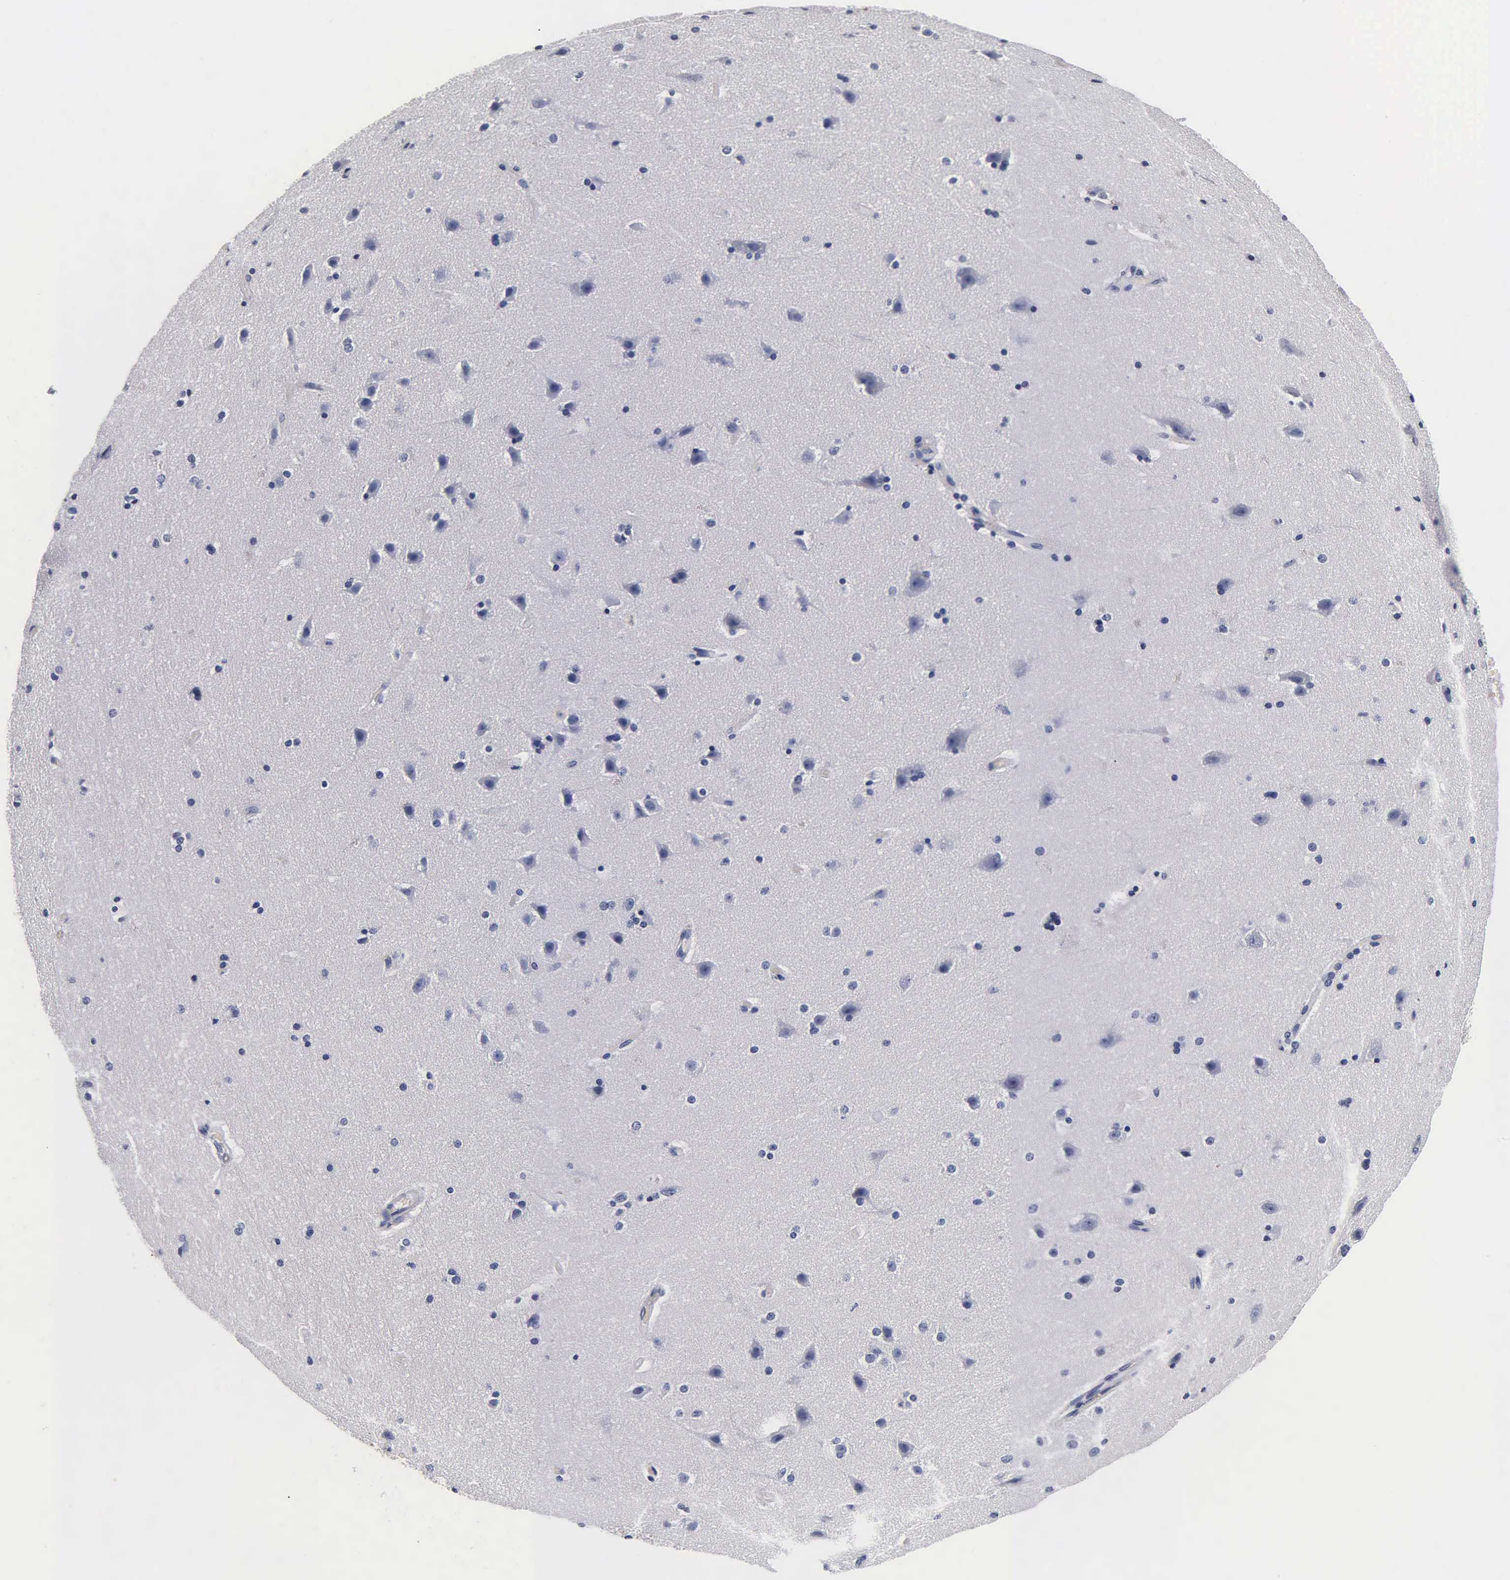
{"staining": {"intensity": "negative", "quantity": "none", "location": "none"}, "tissue": "cerebral cortex", "cell_type": "Endothelial cells", "image_type": "normal", "snomed": [{"axis": "morphology", "description": "Normal tissue, NOS"}, {"axis": "topography", "description": "Cerebral cortex"}, {"axis": "topography", "description": "Hippocampus"}], "caption": "Protein analysis of unremarkable cerebral cortex demonstrates no significant positivity in endothelial cells. The staining was performed using DAB to visualize the protein expression in brown, while the nuclei were stained in blue with hematoxylin (Magnification: 20x).", "gene": "TG", "patient": {"sex": "female", "age": 19}}